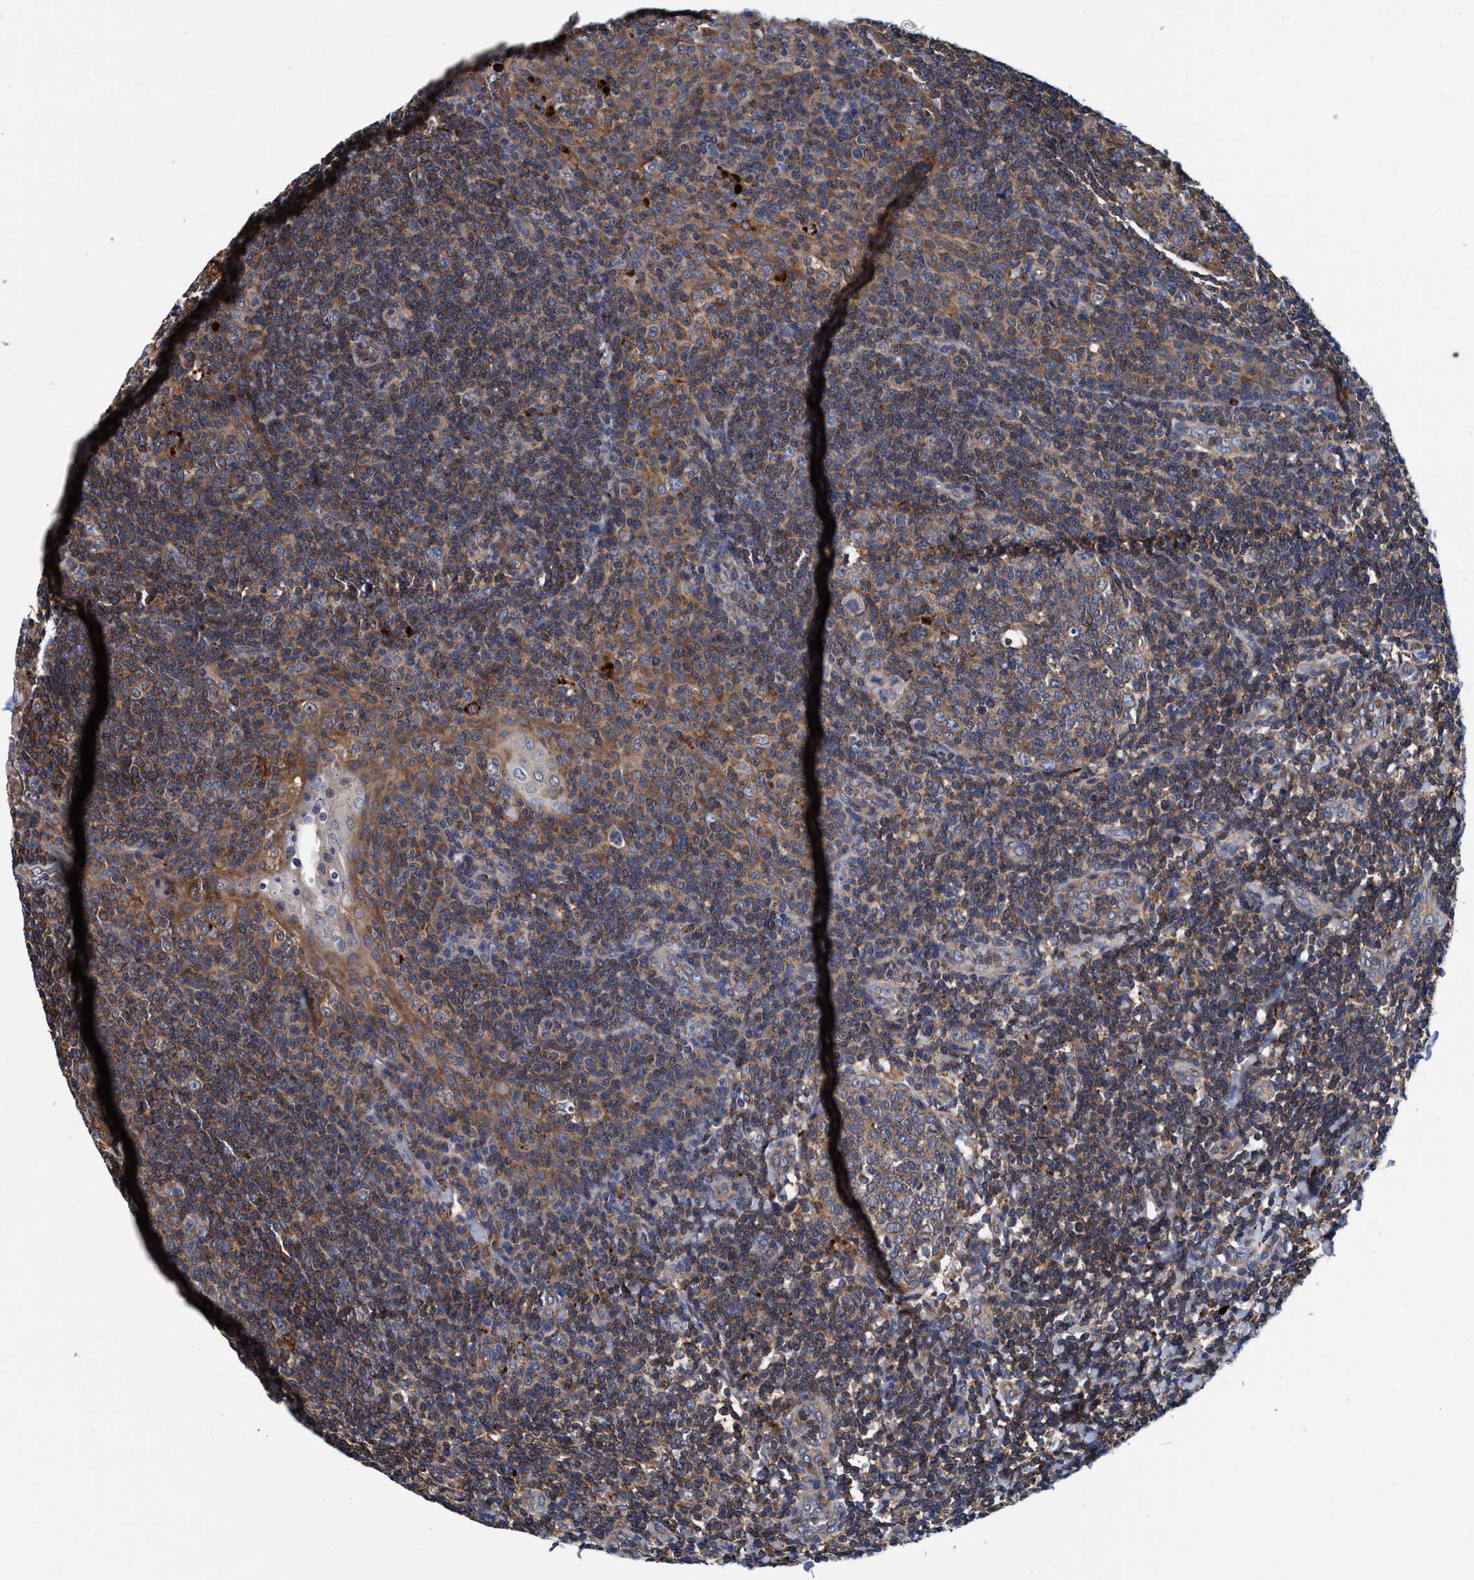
{"staining": {"intensity": "moderate", "quantity": "25%-75%", "location": "cytoplasmic/membranous"}, "tissue": "tonsil", "cell_type": "Germinal center cells", "image_type": "normal", "snomed": [{"axis": "morphology", "description": "Normal tissue, NOS"}, {"axis": "topography", "description": "Tonsil"}], "caption": "This micrograph shows benign tonsil stained with immunohistochemistry to label a protein in brown. The cytoplasmic/membranous of germinal center cells show moderate positivity for the protein. Nuclei are counter-stained blue.", "gene": "ENDOG", "patient": {"sex": "male", "age": 31}}